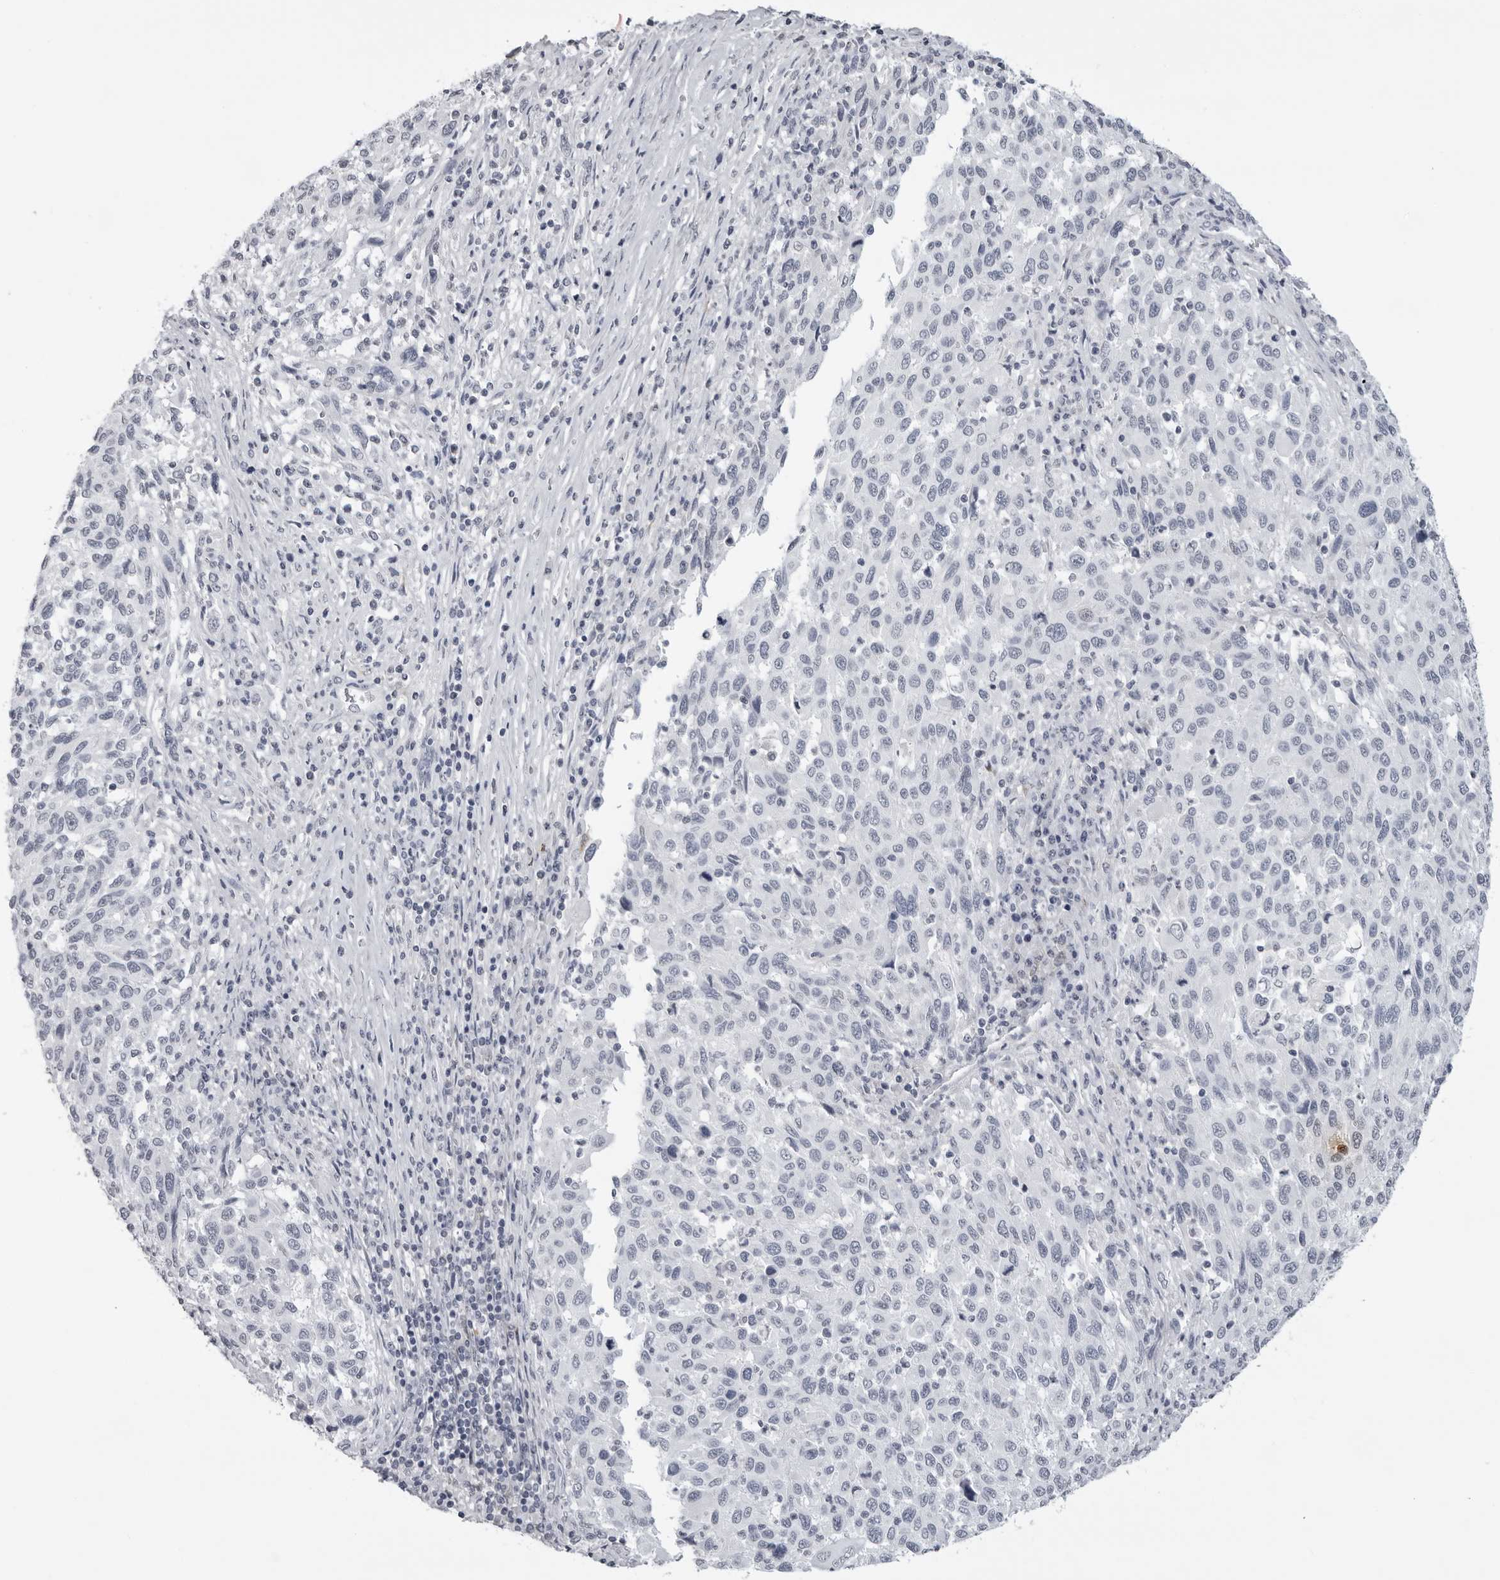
{"staining": {"intensity": "negative", "quantity": "none", "location": "none"}, "tissue": "melanoma", "cell_type": "Tumor cells", "image_type": "cancer", "snomed": [{"axis": "morphology", "description": "Malignant melanoma, Metastatic site"}, {"axis": "topography", "description": "Lymph node"}], "caption": "High power microscopy image of an immunohistochemistry micrograph of melanoma, revealing no significant expression in tumor cells.", "gene": "SERPINF2", "patient": {"sex": "male", "age": 61}}